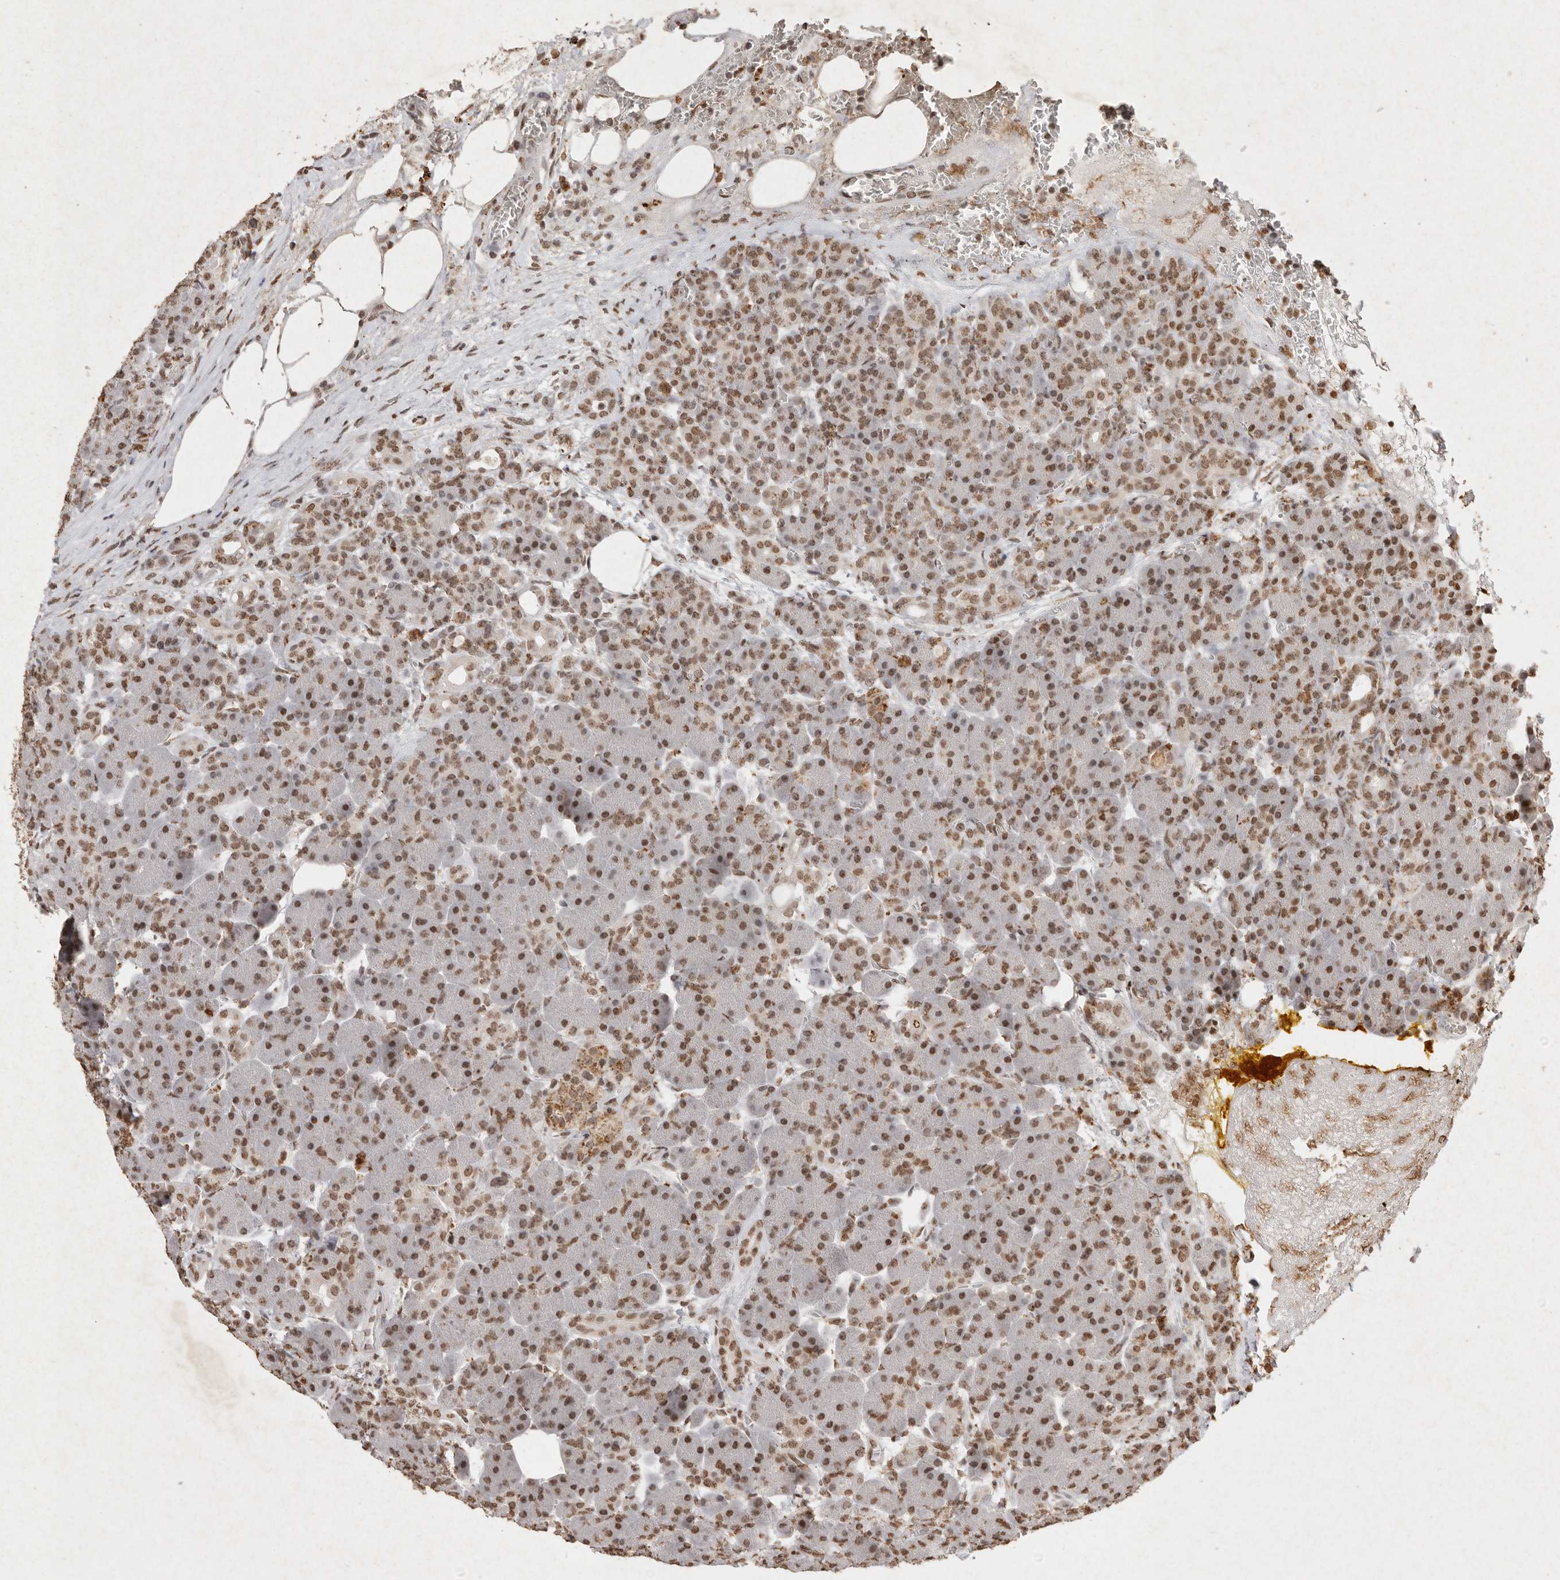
{"staining": {"intensity": "moderate", "quantity": "25%-75%", "location": "nuclear"}, "tissue": "pancreas", "cell_type": "Exocrine glandular cells", "image_type": "normal", "snomed": [{"axis": "morphology", "description": "Normal tissue, NOS"}, {"axis": "topography", "description": "Pancreas"}], "caption": "The micrograph exhibits a brown stain indicating the presence of a protein in the nuclear of exocrine glandular cells in pancreas.", "gene": "NKX3", "patient": {"sex": "male", "age": 63}}